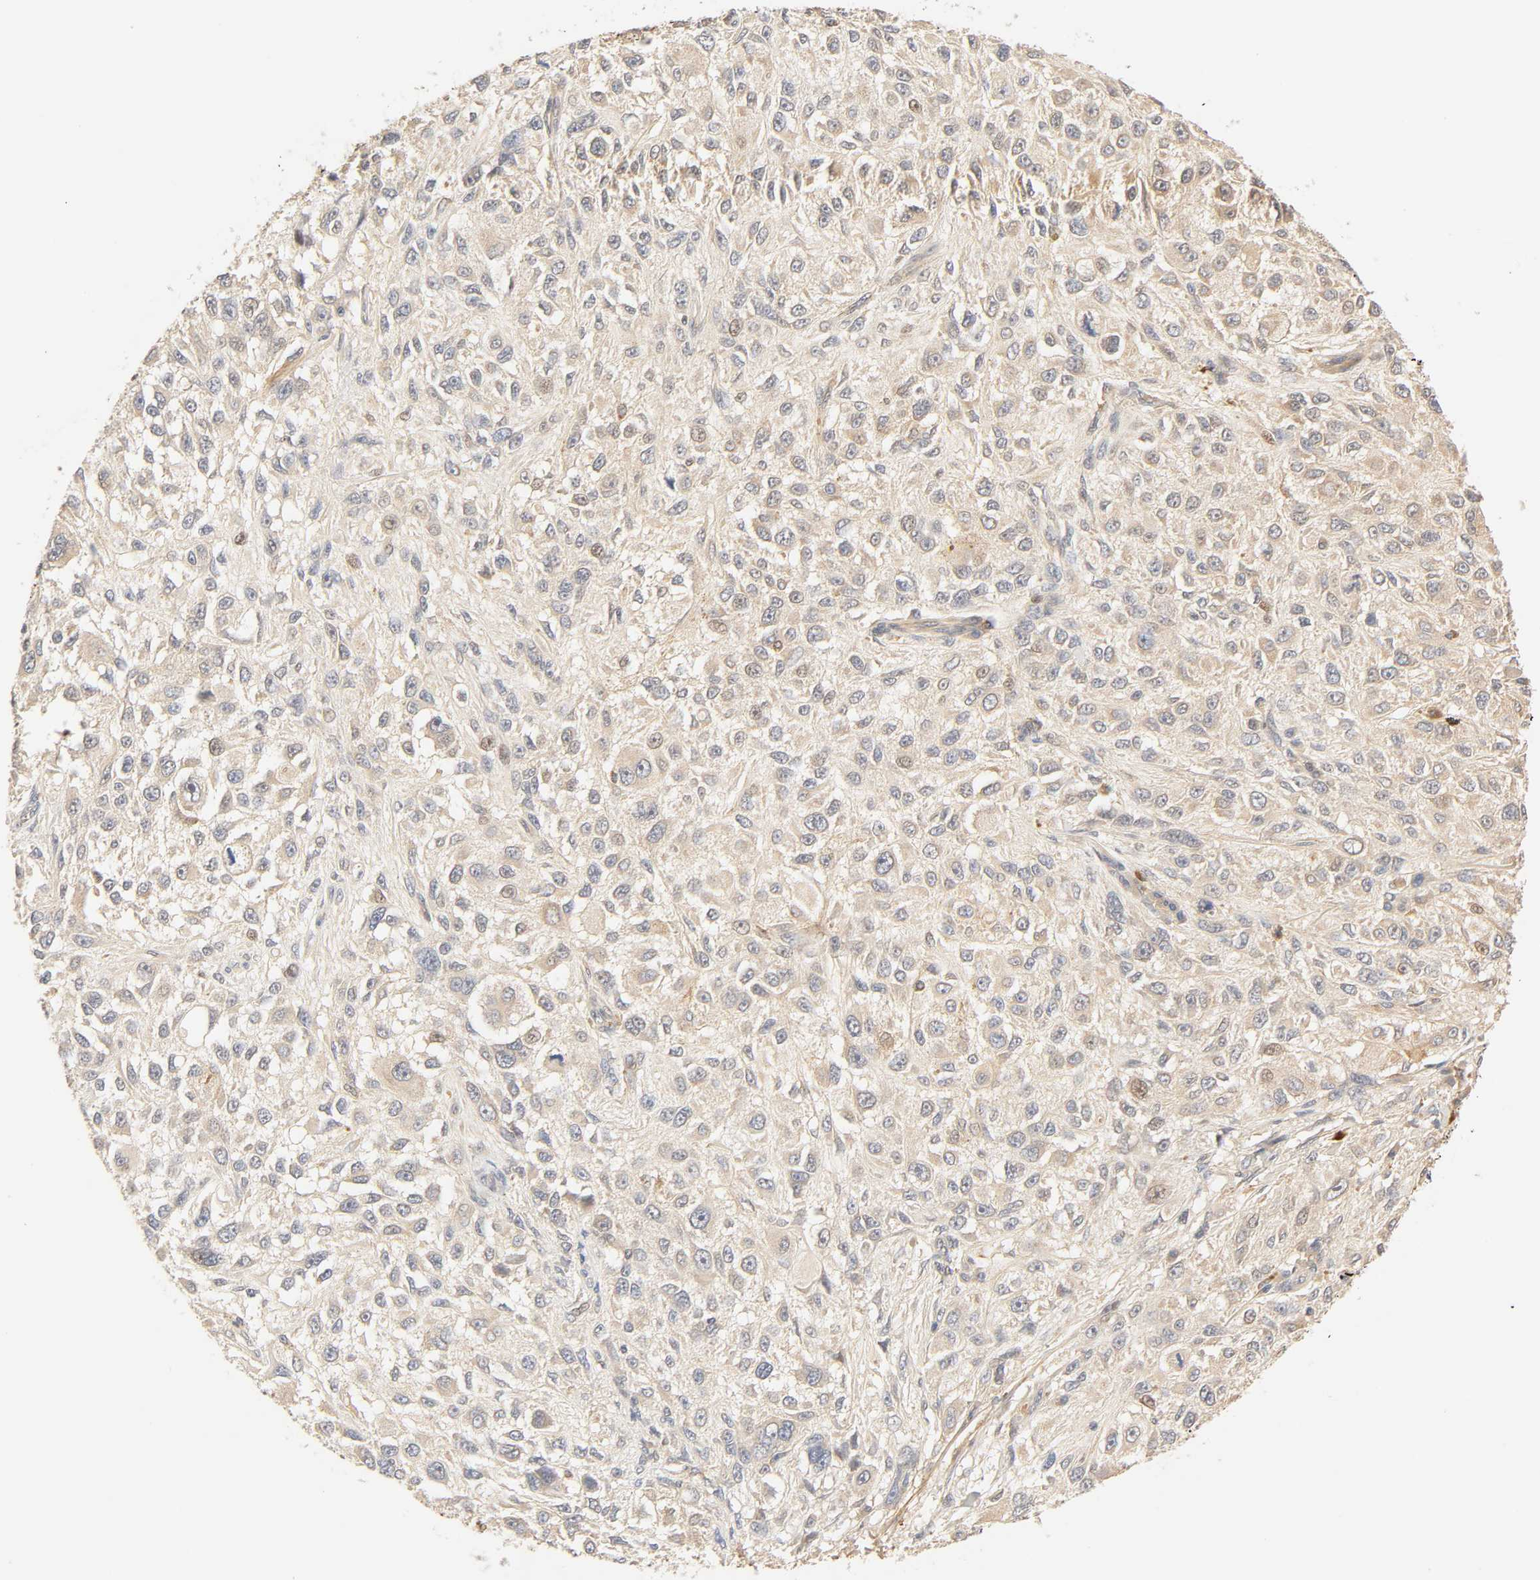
{"staining": {"intensity": "weak", "quantity": "<25%", "location": "cytoplasmic/membranous"}, "tissue": "melanoma", "cell_type": "Tumor cells", "image_type": "cancer", "snomed": [{"axis": "morphology", "description": "Necrosis, NOS"}, {"axis": "morphology", "description": "Malignant melanoma, NOS"}, {"axis": "topography", "description": "Skin"}], "caption": "Melanoma was stained to show a protein in brown. There is no significant expression in tumor cells. The staining is performed using DAB (3,3'-diaminobenzidine) brown chromogen with nuclei counter-stained in using hematoxylin.", "gene": "CACNA1G", "patient": {"sex": "female", "age": 87}}